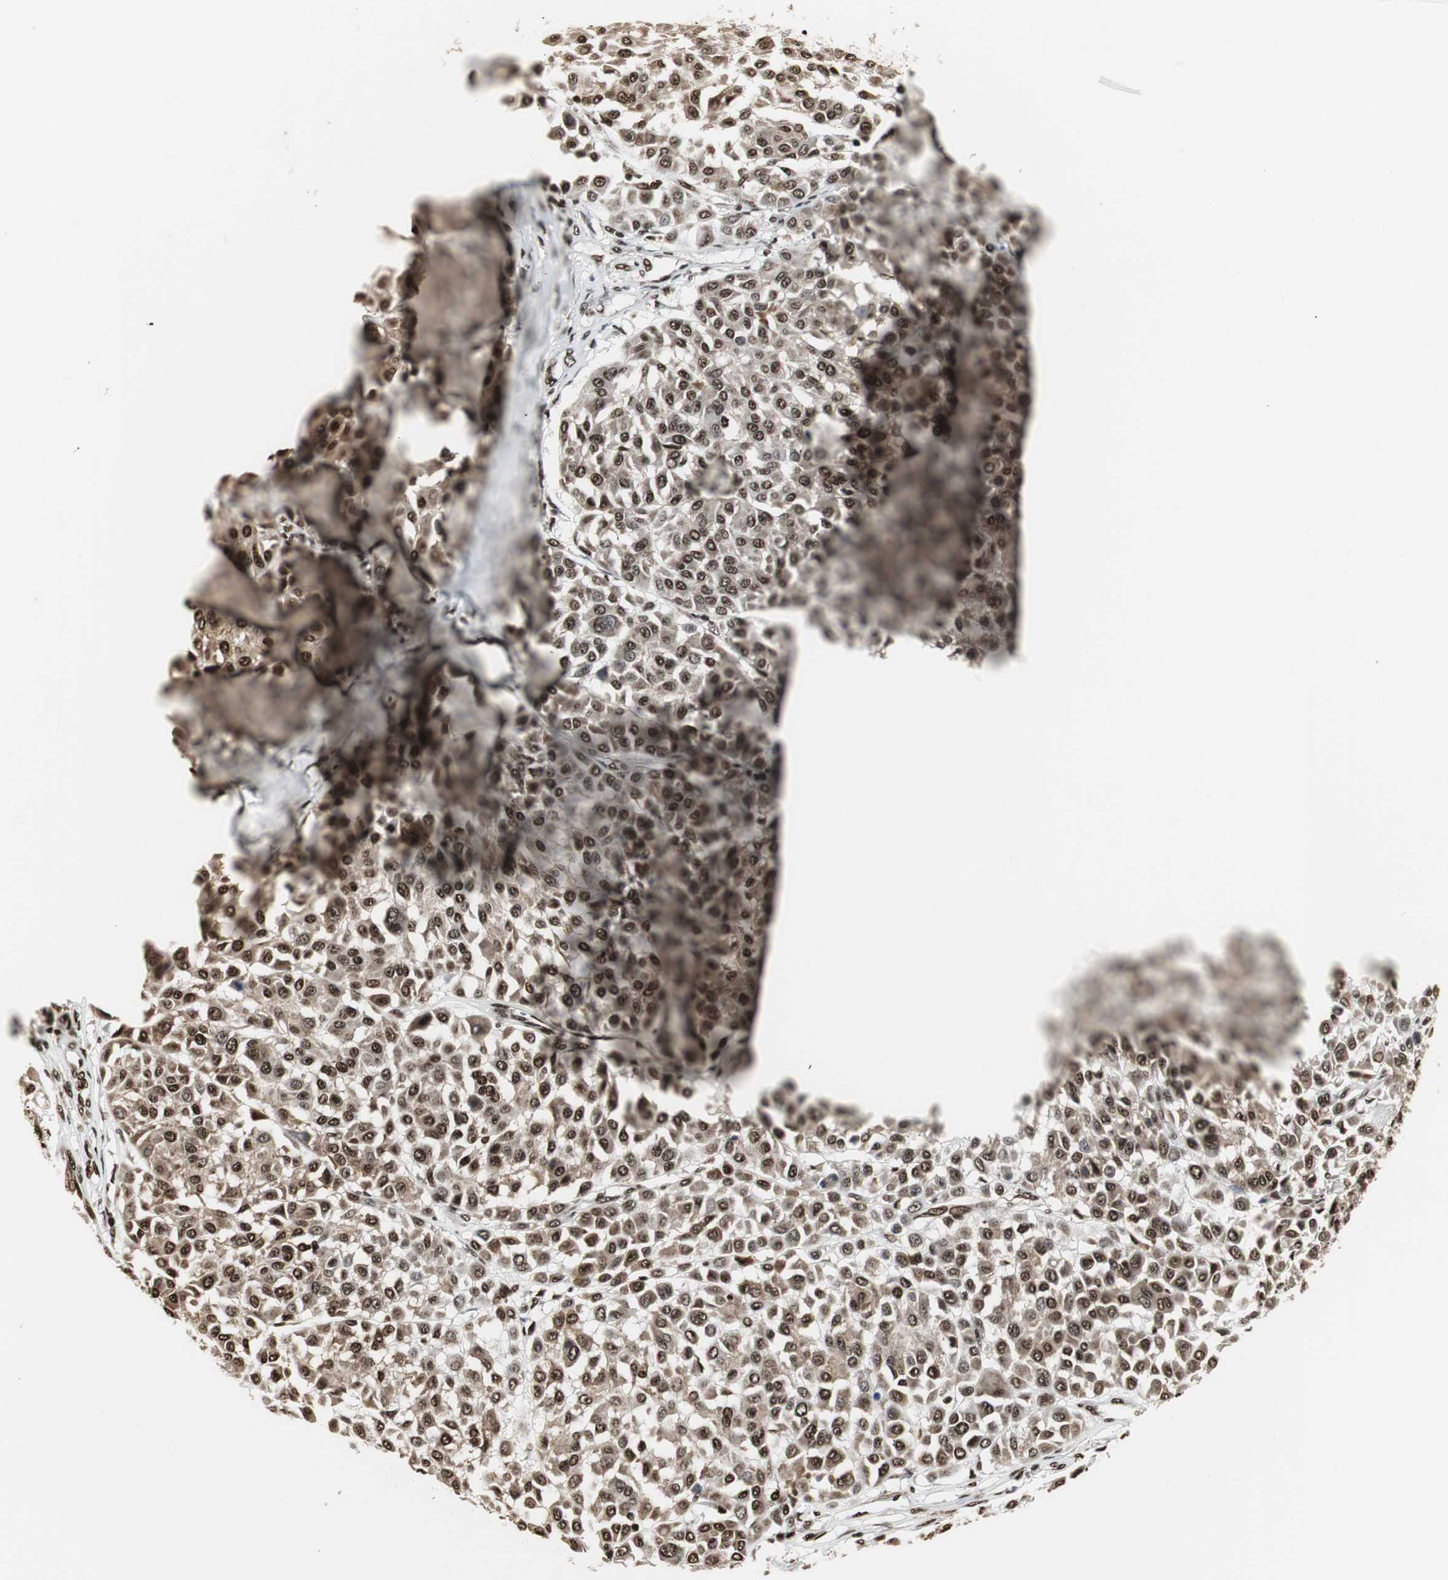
{"staining": {"intensity": "strong", "quantity": ">75%", "location": "nuclear"}, "tissue": "melanoma", "cell_type": "Tumor cells", "image_type": "cancer", "snomed": [{"axis": "morphology", "description": "Malignant melanoma, Metastatic site"}, {"axis": "topography", "description": "Soft tissue"}], "caption": "Tumor cells display high levels of strong nuclear expression in about >75% of cells in human malignant melanoma (metastatic site).", "gene": "PARN", "patient": {"sex": "male", "age": 41}}